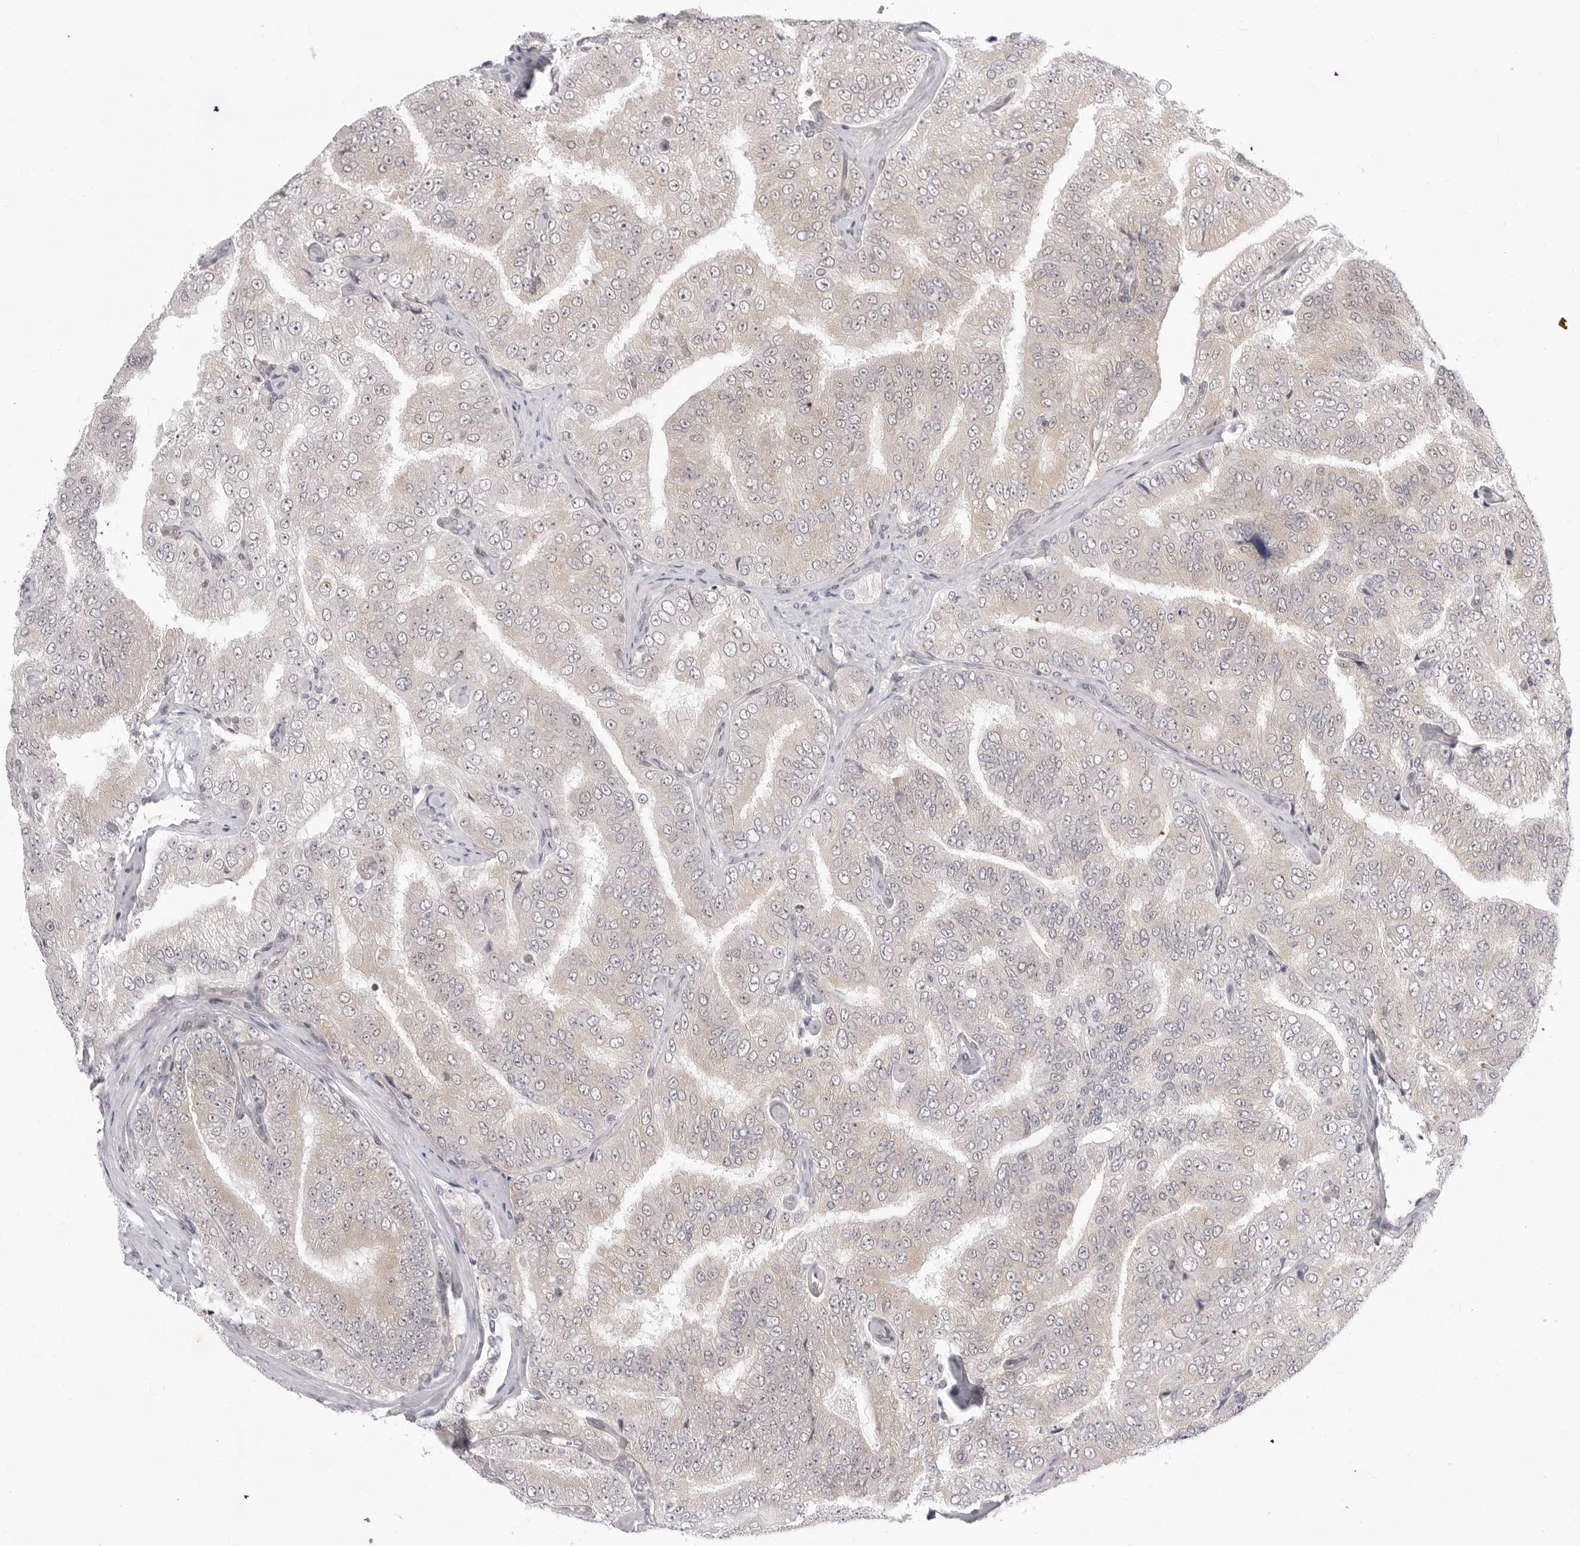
{"staining": {"intensity": "negative", "quantity": "none", "location": "none"}, "tissue": "prostate cancer", "cell_type": "Tumor cells", "image_type": "cancer", "snomed": [{"axis": "morphology", "description": "Adenocarcinoma, High grade"}, {"axis": "topography", "description": "Prostate"}], "caption": "Immunohistochemistry micrograph of adenocarcinoma (high-grade) (prostate) stained for a protein (brown), which reveals no expression in tumor cells. The staining is performed using DAB brown chromogen with nuclei counter-stained in using hematoxylin.", "gene": "PPP2R5C", "patient": {"sex": "male", "age": 58}}